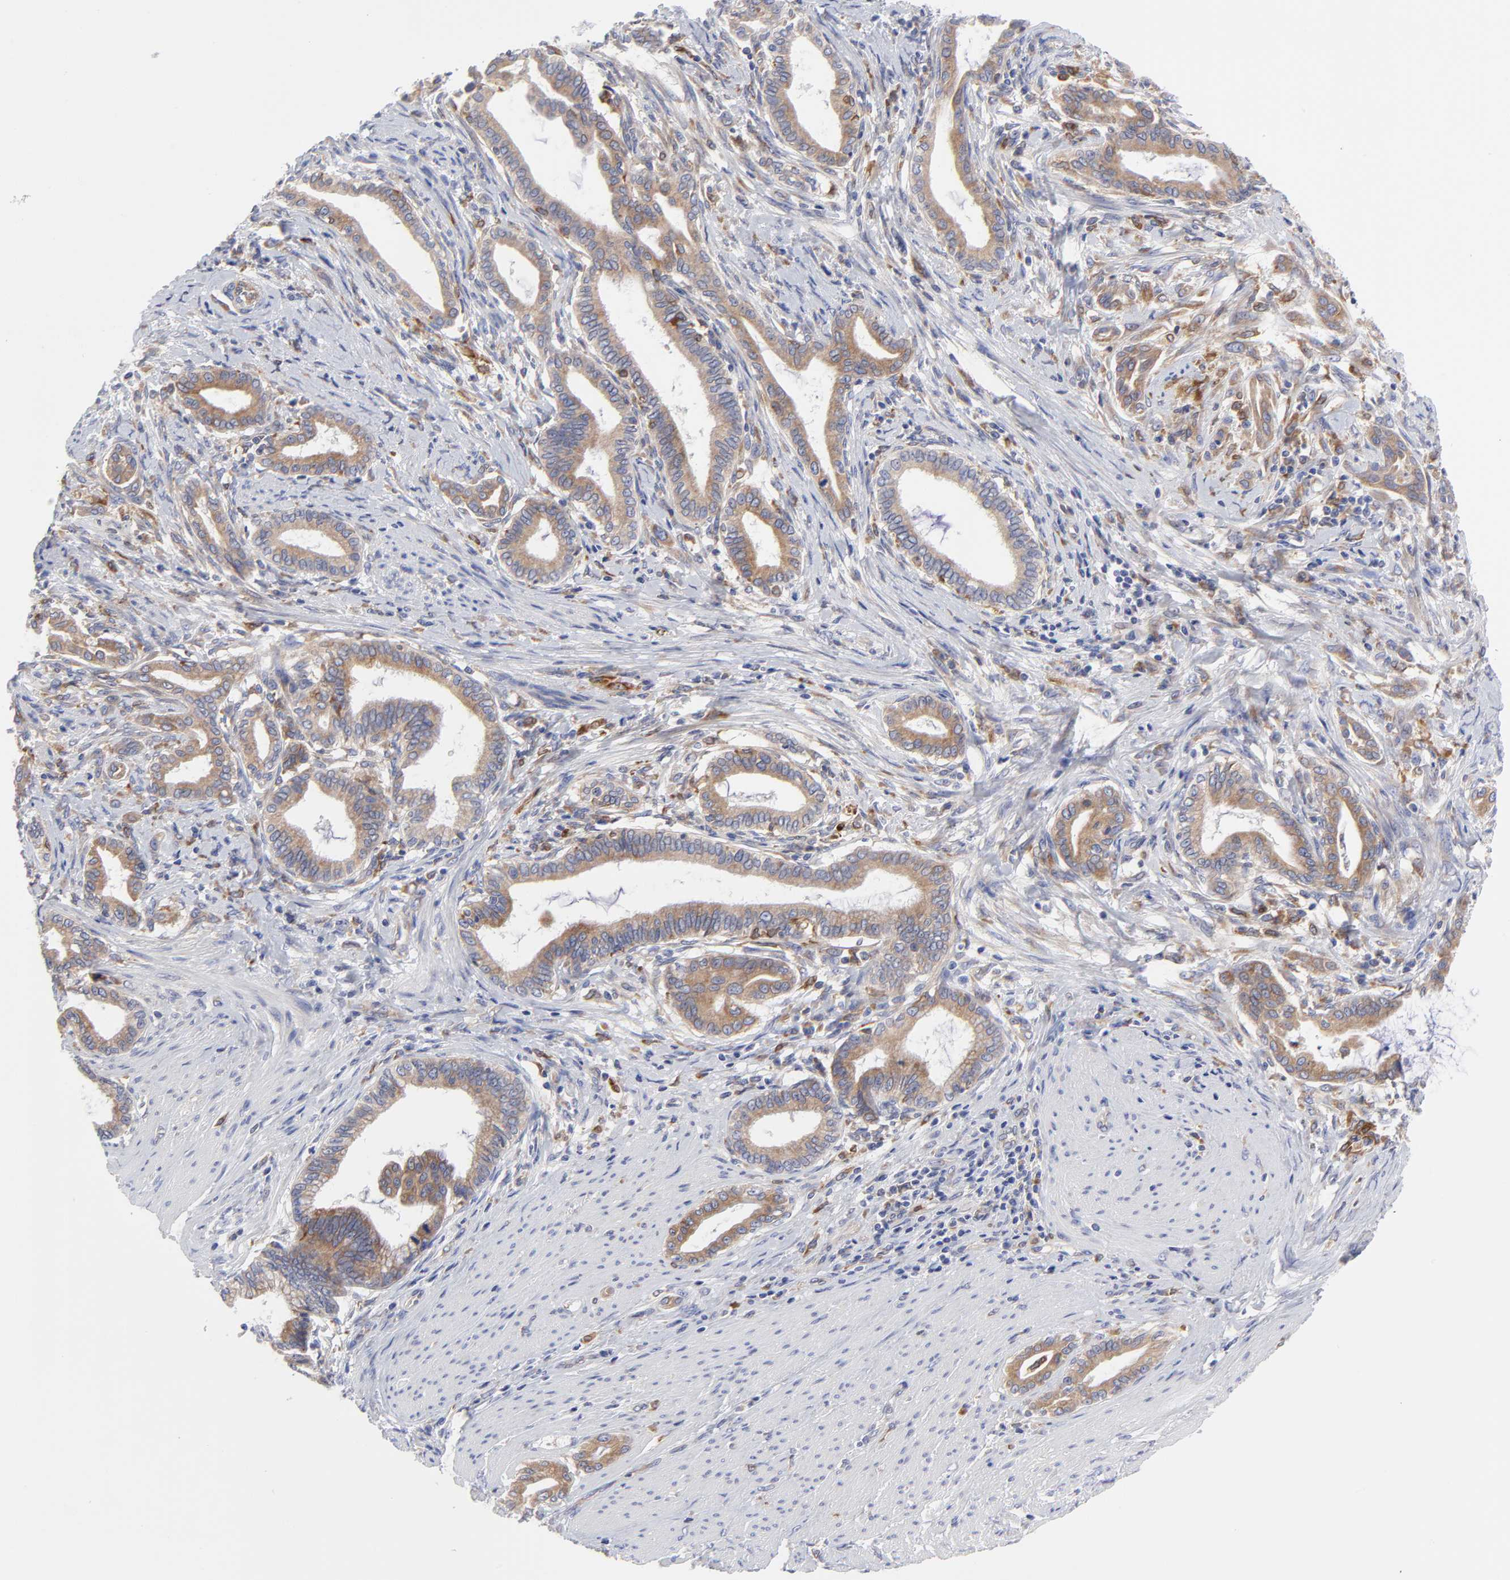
{"staining": {"intensity": "moderate", "quantity": ">75%", "location": "cytoplasmic/membranous"}, "tissue": "pancreatic cancer", "cell_type": "Tumor cells", "image_type": "cancer", "snomed": [{"axis": "morphology", "description": "Adenocarcinoma, NOS"}, {"axis": "topography", "description": "Pancreas"}], "caption": "High-magnification brightfield microscopy of pancreatic cancer stained with DAB (3,3'-diaminobenzidine) (brown) and counterstained with hematoxylin (blue). tumor cells exhibit moderate cytoplasmic/membranous positivity is appreciated in about>75% of cells.", "gene": "MOSPD2", "patient": {"sex": "female", "age": 64}}